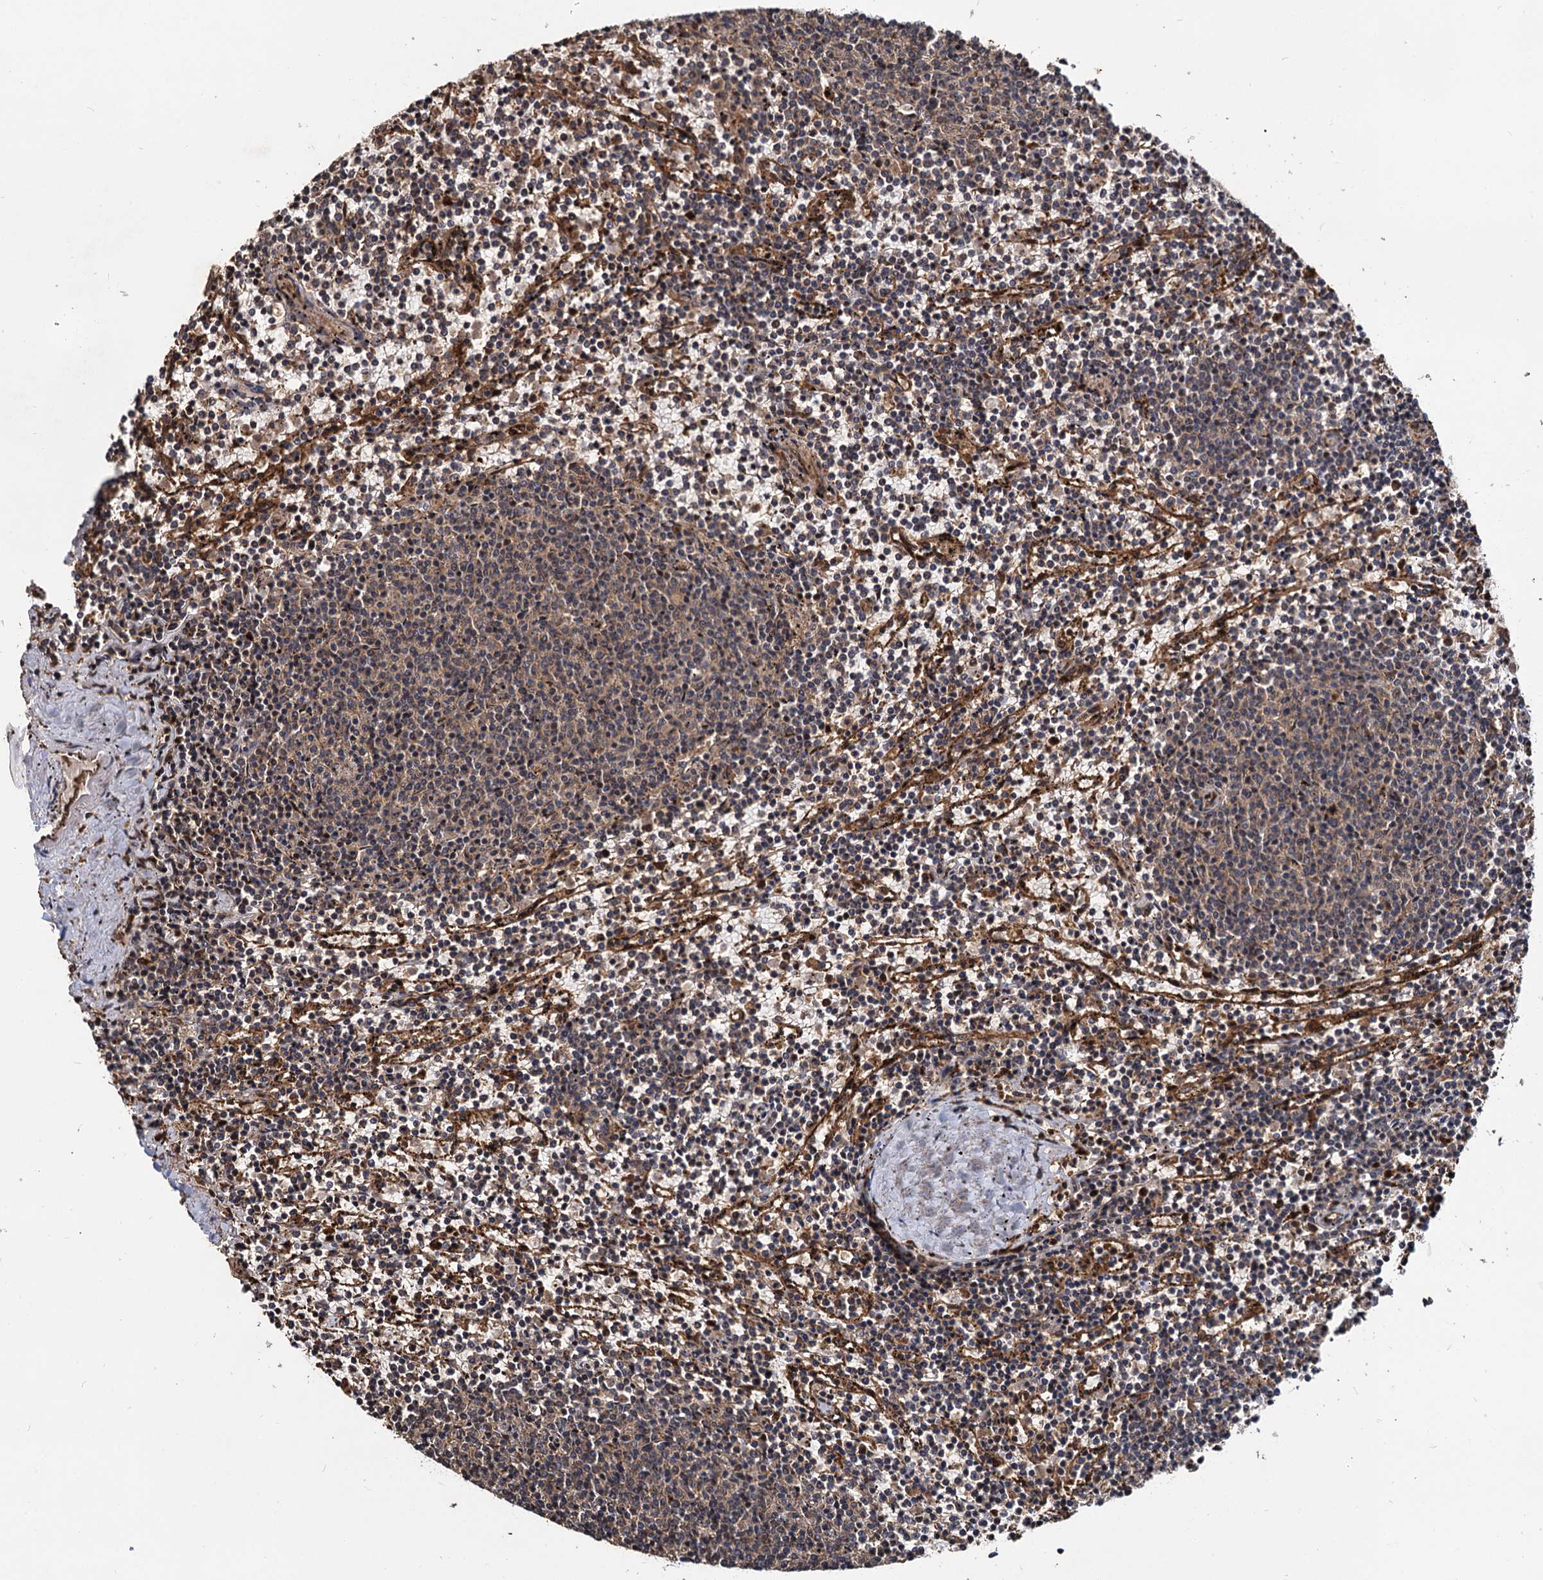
{"staining": {"intensity": "weak", "quantity": "<25%", "location": "cytoplasmic/membranous"}, "tissue": "lymphoma", "cell_type": "Tumor cells", "image_type": "cancer", "snomed": [{"axis": "morphology", "description": "Malignant lymphoma, non-Hodgkin's type, Low grade"}, {"axis": "topography", "description": "Spleen"}], "caption": "Image shows no significant protein staining in tumor cells of lymphoma.", "gene": "CEP192", "patient": {"sex": "female", "age": 50}}